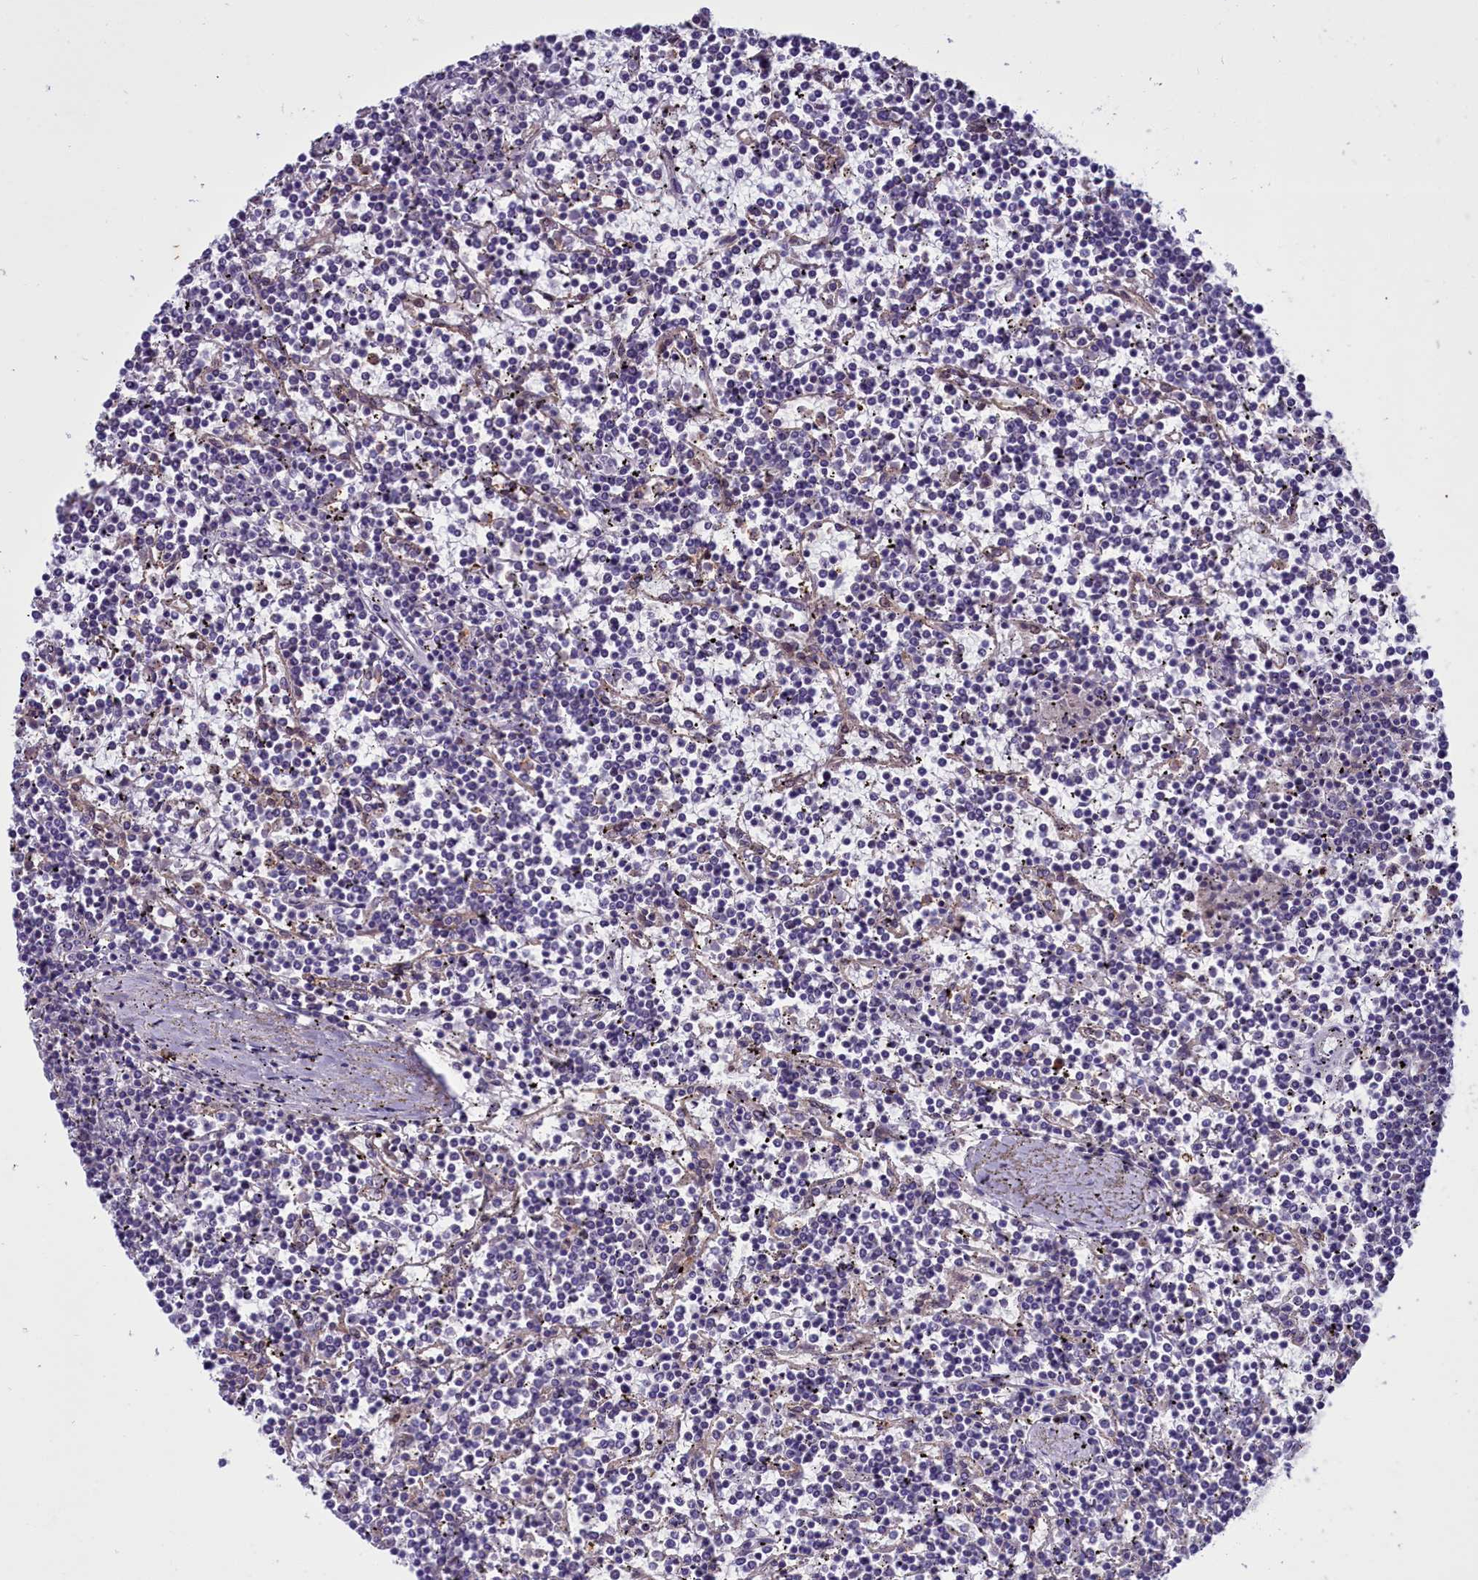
{"staining": {"intensity": "negative", "quantity": "none", "location": "none"}, "tissue": "lymphoma", "cell_type": "Tumor cells", "image_type": "cancer", "snomed": [{"axis": "morphology", "description": "Malignant lymphoma, non-Hodgkin's type, Low grade"}, {"axis": "topography", "description": "Spleen"}], "caption": "Micrograph shows no protein staining in tumor cells of lymphoma tissue.", "gene": "BCAR1", "patient": {"sex": "female", "age": 19}}